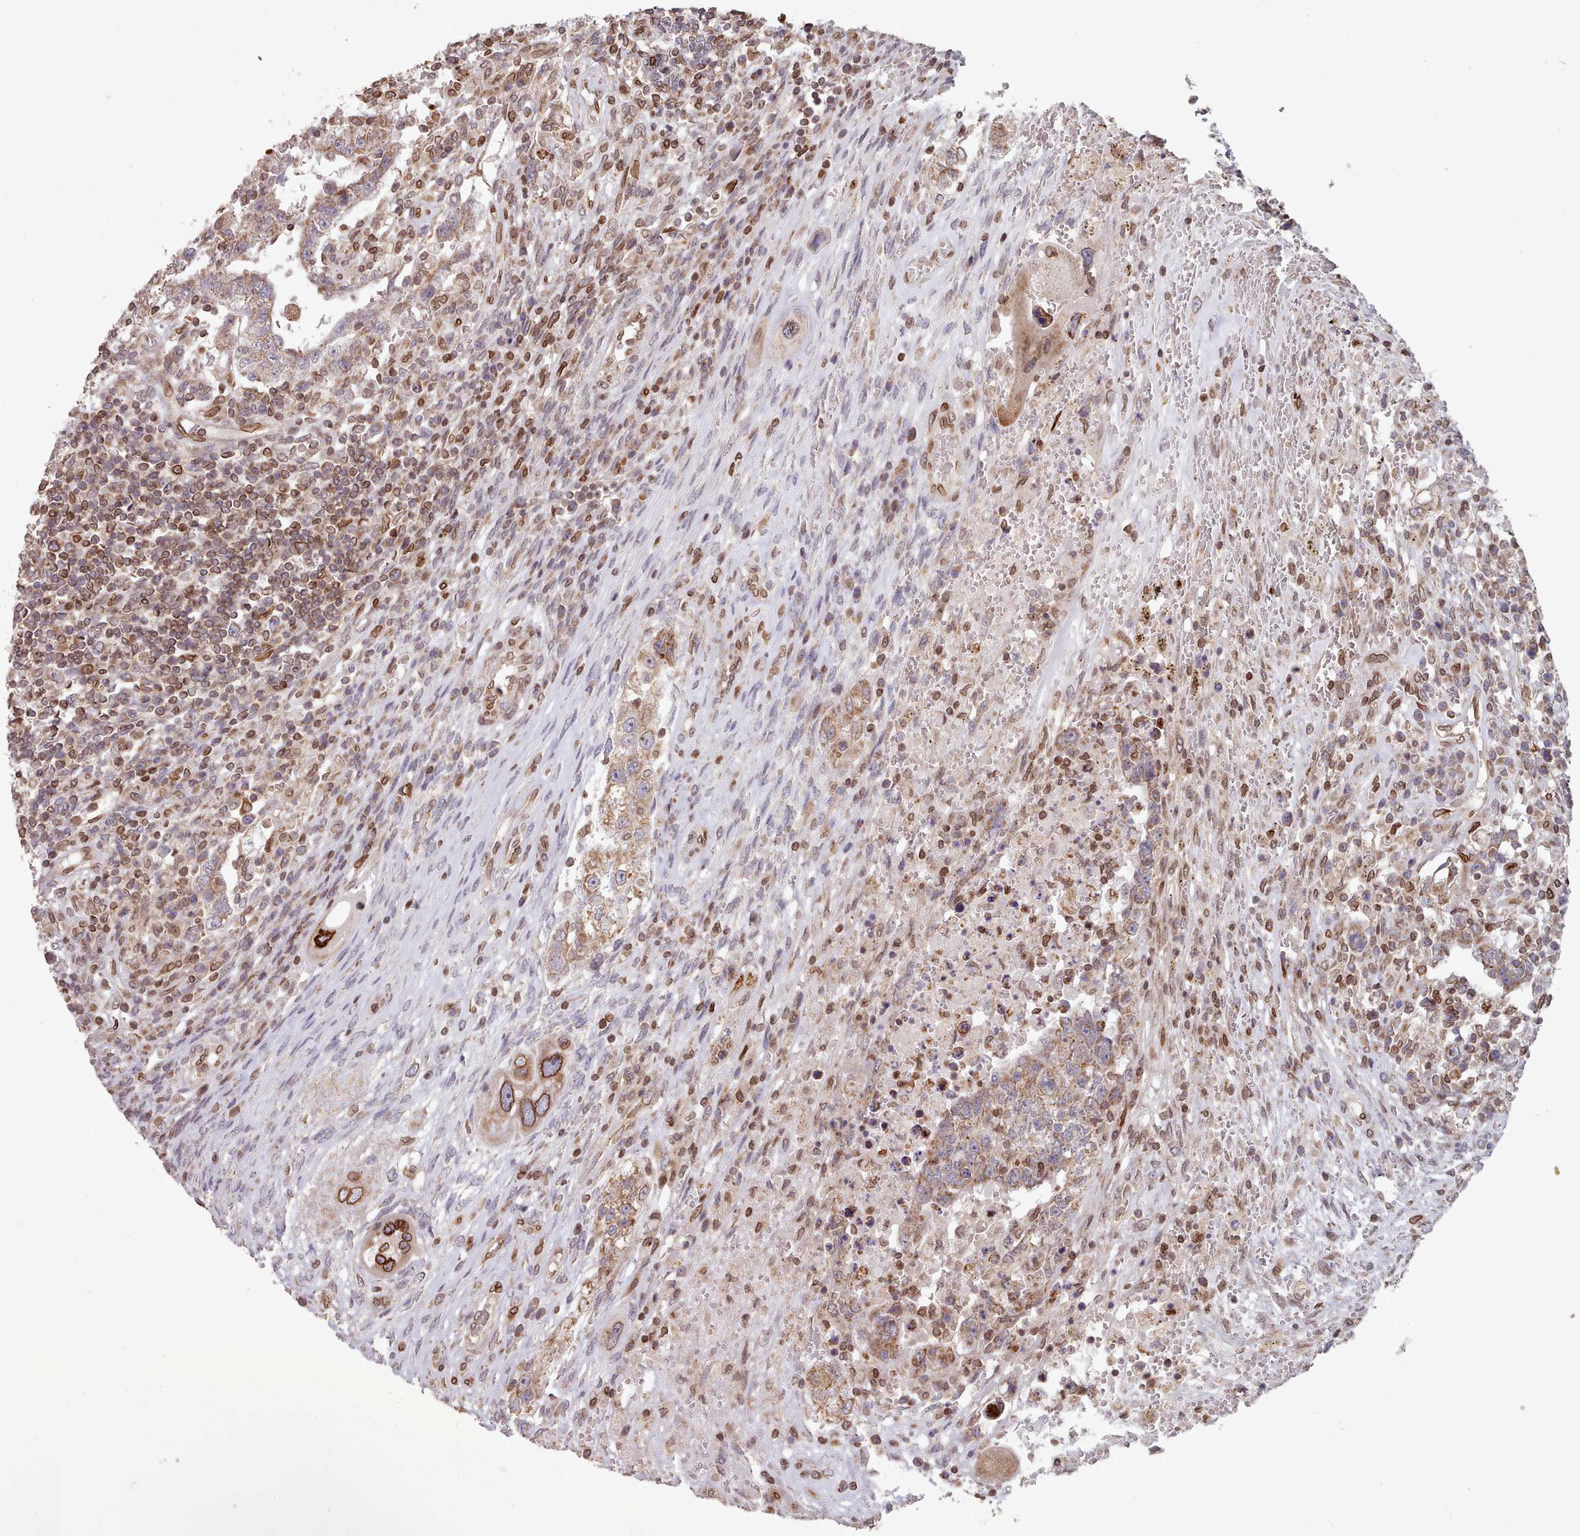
{"staining": {"intensity": "moderate", "quantity": ">75%", "location": "cytoplasmic/membranous"}, "tissue": "testis cancer", "cell_type": "Tumor cells", "image_type": "cancer", "snomed": [{"axis": "morphology", "description": "Carcinoma, Embryonal, NOS"}, {"axis": "topography", "description": "Testis"}], "caption": "This photomicrograph displays immunohistochemistry (IHC) staining of testis cancer, with medium moderate cytoplasmic/membranous positivity in about >75% of tumor cells.", "gene": "TOR1AIP1", "patient": {"sex": "male", "age": 26}}